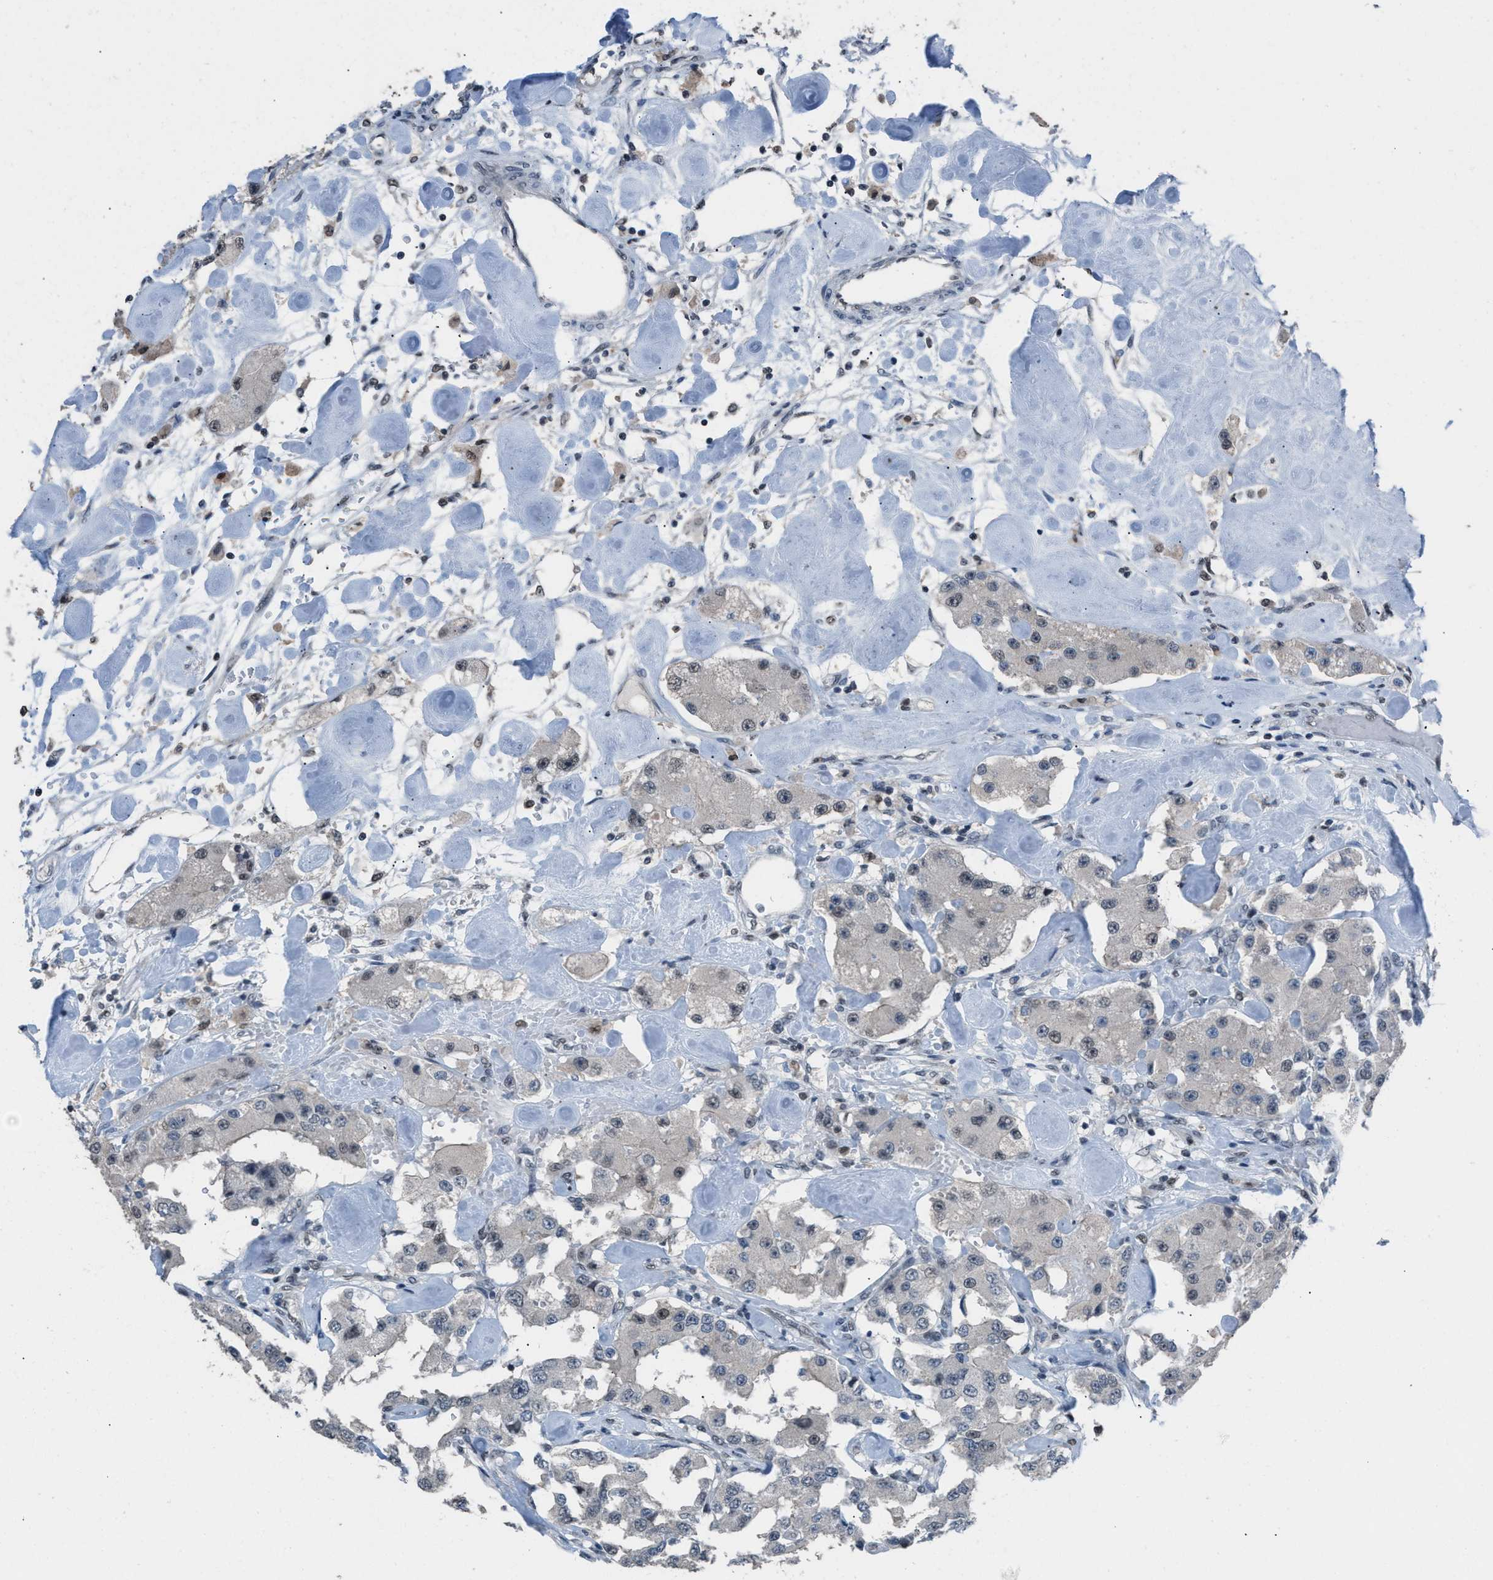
{"staining": {"intensity": "weak", "quantity": "<25%", "location": "nuclear"}, "tissue": "carcinoid", "cell_type": "Tumor cells", "image_type": "cancer", "snomed": [{"axis": "morphology", "description": "Carcinoid, malignant, NOS"}, {"axis": "topography", "description": "Pancreas"}], "caption": "Micrograph shows no protein staining in tumor cells of carcinoid tissue. Brightfield microscopy of IHC stained with DAB (brown) and hematoxylin (blue), captured at high magnification.", "gene": "ZNF276", "patient": {"sex": "male", "age": 41}}